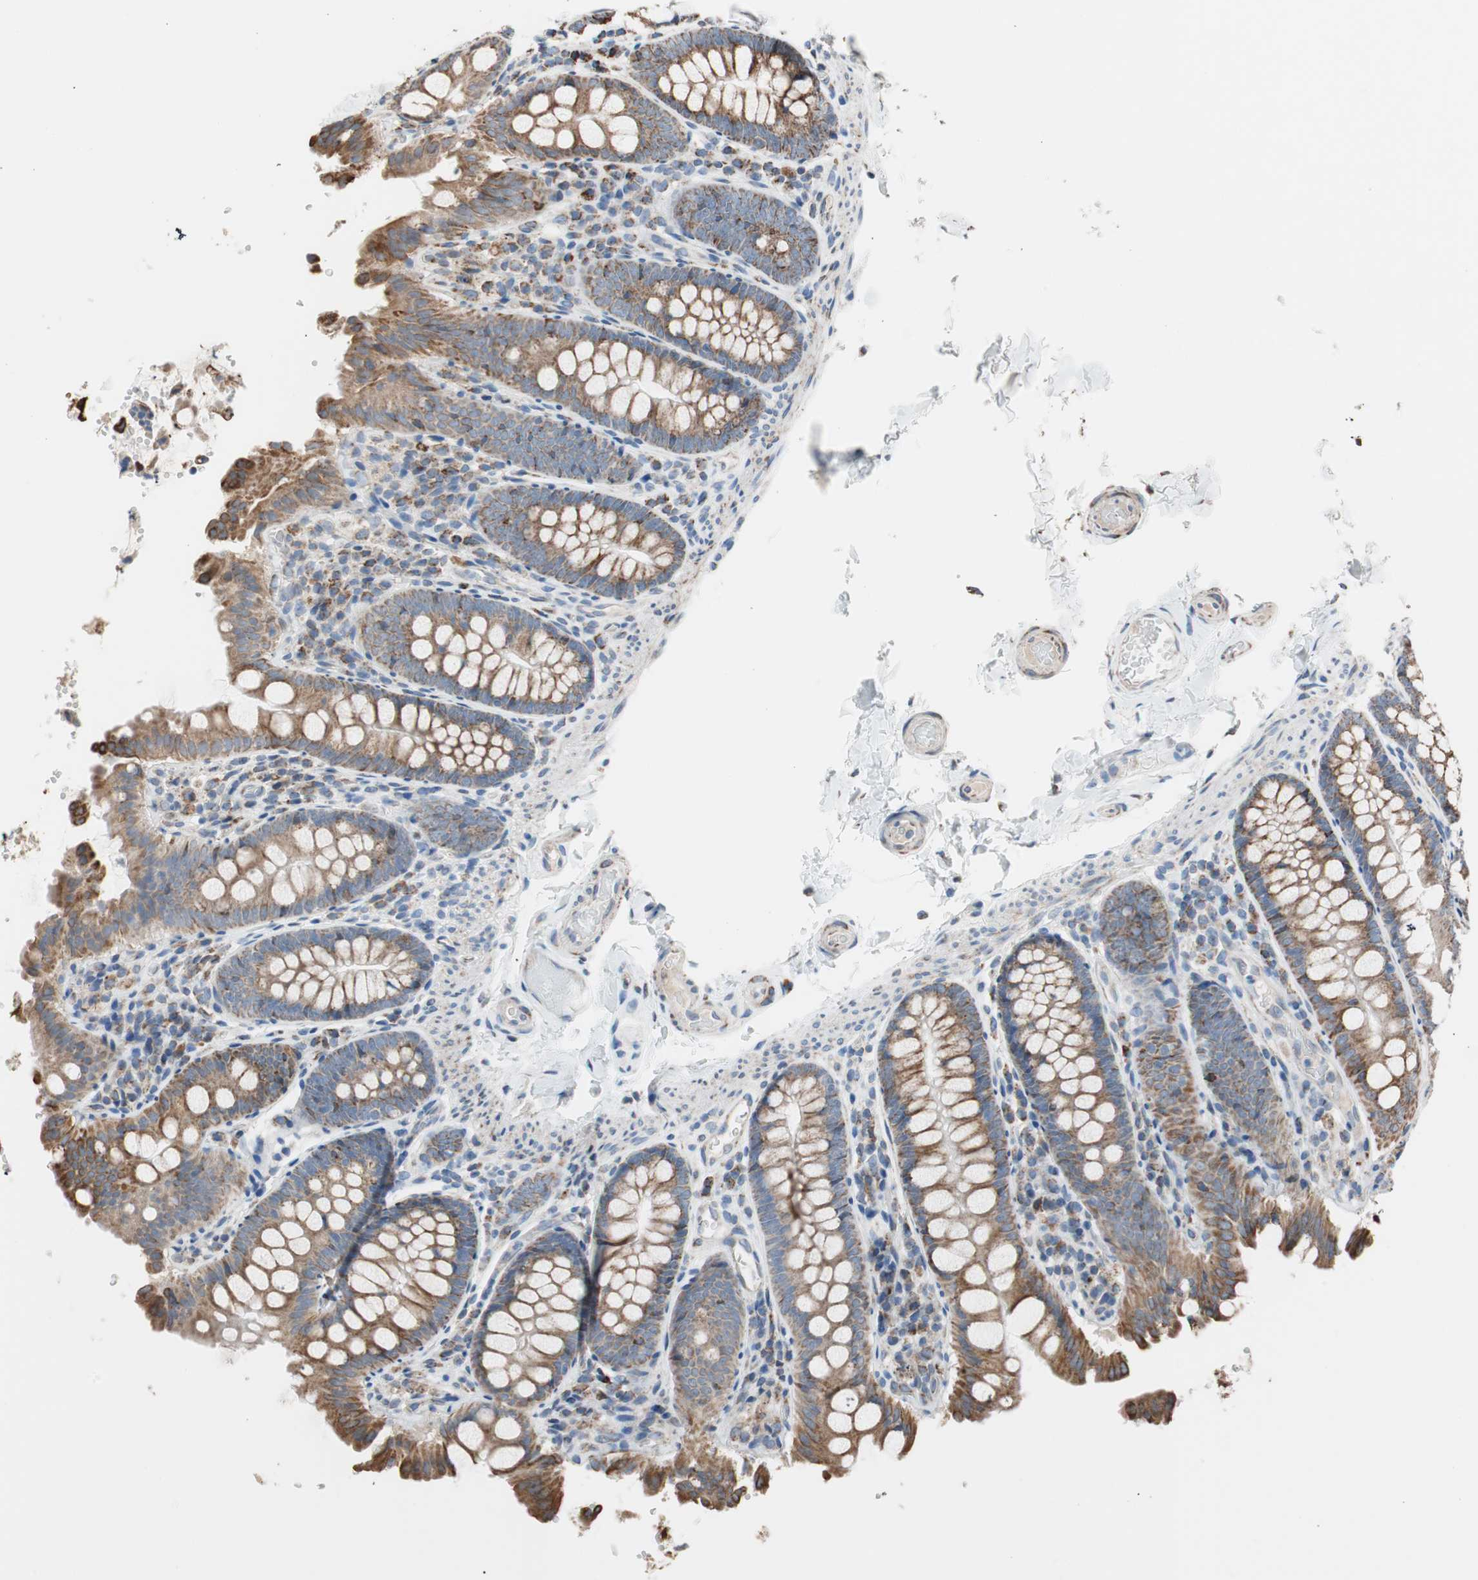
{"staining": {"intensity": "moderate", "quantity": "25%-75%", "location": "cytoplasmic/membranous"}, "tissue": "colon", "cell_type": "Endothelial cells", "image_type": "normal", "snomed": [{"axis": "morphology", "description": "Normal tissue, NOS"}, {"axis": "topography", "description": "Colon"}], "caption": "IHC photomicrograph of normal colon: human colon stained using immunohistochemistry (IHC) exhibits medium levels of moderate protein expression localized specifically in the cytoplasmic/membranous of endothelial cells, appearing as a cytoplasmic/membranous brown color.", "gene": "PCSK4", "patient": {"sex": "female", "age": 61}}